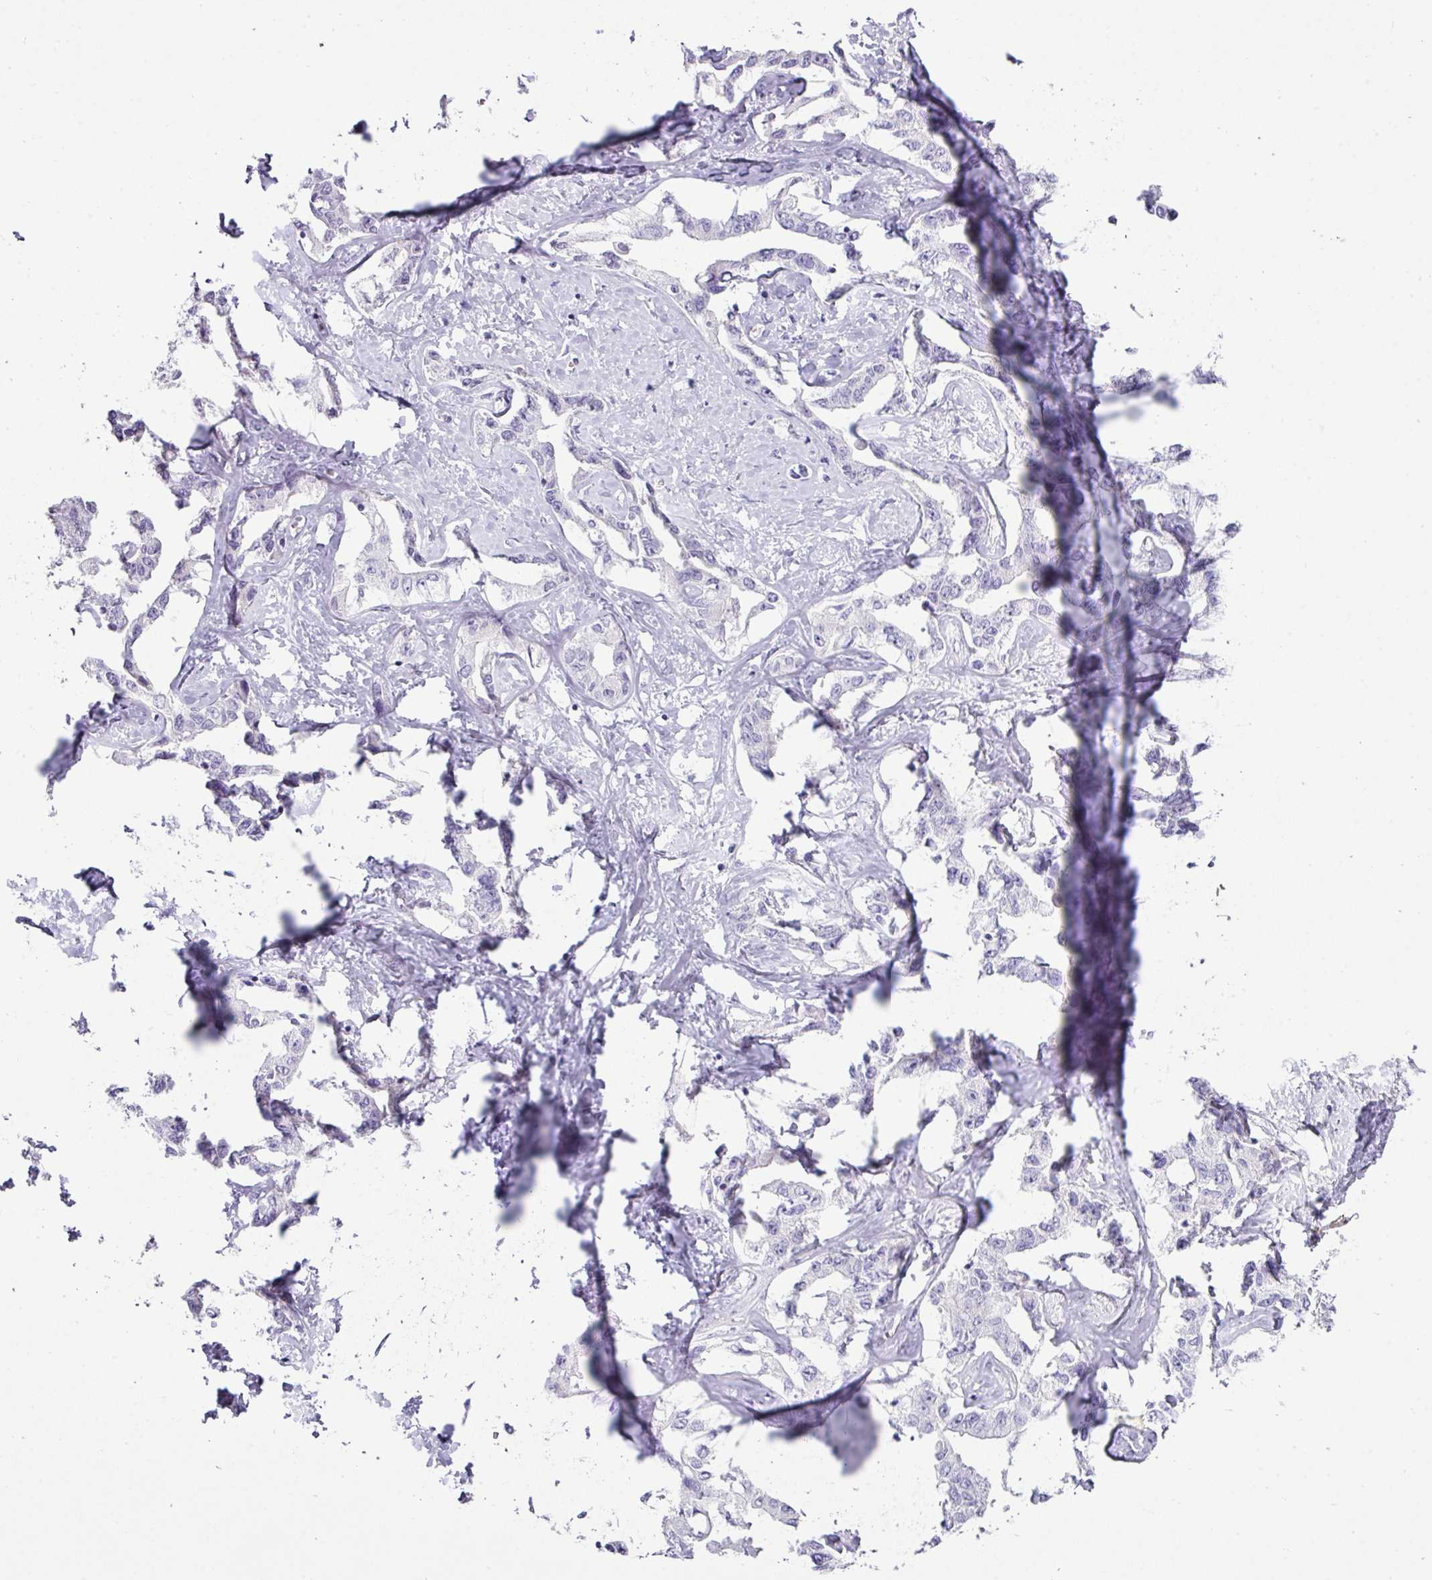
{"staining": {"intensity": "negative", "quantity": "none", "location": "none"}, "tissue": "liver cancer", "cell_type": "Tumor cells", "image_type": "cancer", "snomed": [{"axis": "morphology", "description": "Cholangiocarcinoma"}, {"axis": "topography", "description": "Liver"}], "caption": "This histopathology image is of liver cholangiocarcinoma stained with immunohistochemistry (IHC) to label a protein in brown with the nuclei are counter-stained blue. There is no staining in tumor cells. (Immunohistochemistry, brightfield microscopy, high magnification).", "gene": "BCL11A", "patient": {"sex": "male", "age": 59}}